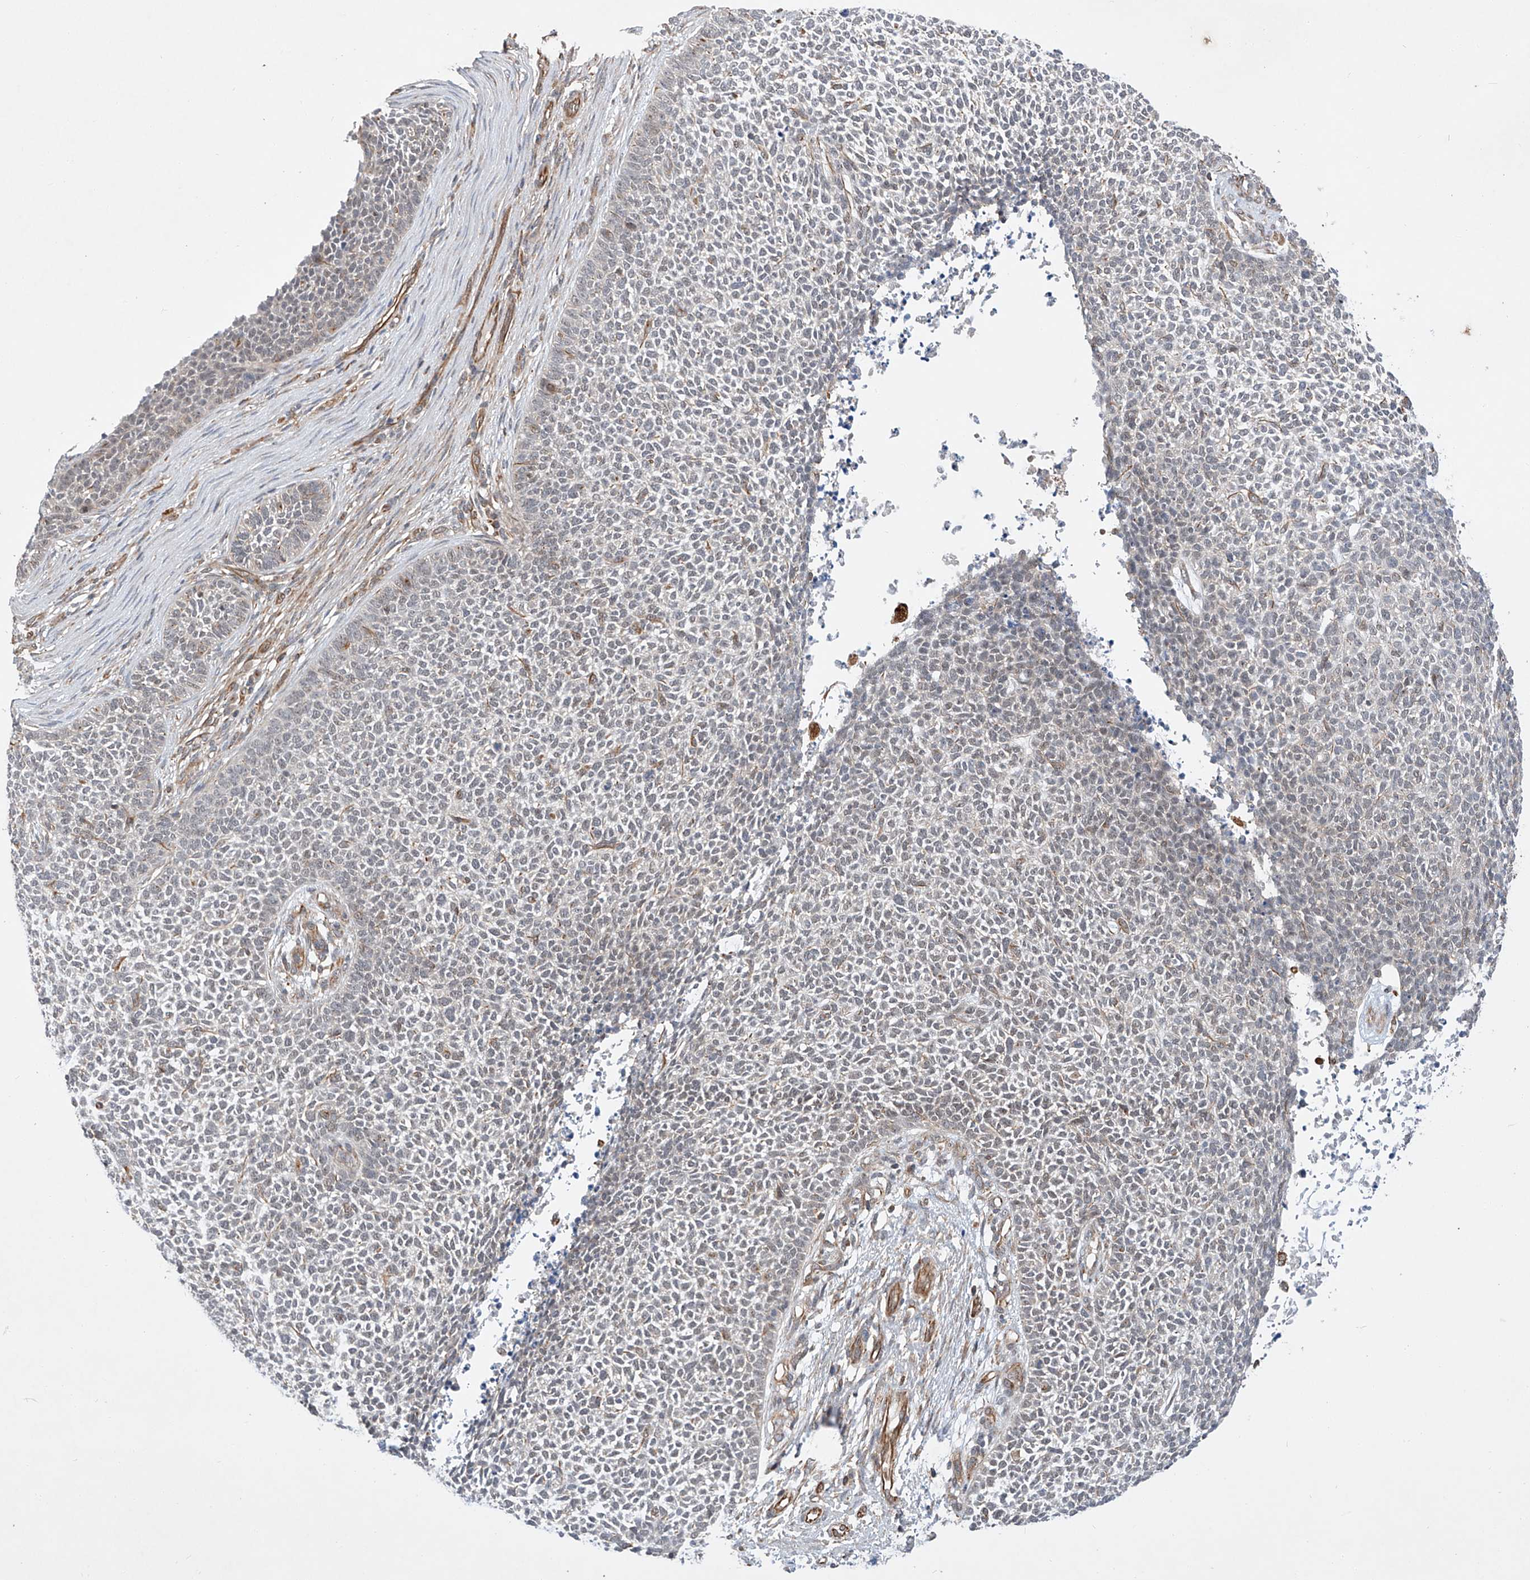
{"staining": {"intensity": "negative", "quantity": "none", "location": "none"}, "tissue": "skin cancer", "cell_type": "Tumor cells", "image_type": "cancer", "snomed": [{"axis": "morphology", "description": "Basal cell carcinoma"}, {"axis": "topography", "description": "Skin"}], "caption": "Tumor cells are negative for protein expression in human basal cell carcinoma (skin).", "gene": "AMD1", "patient": {"sex": "female", "age": 84}}